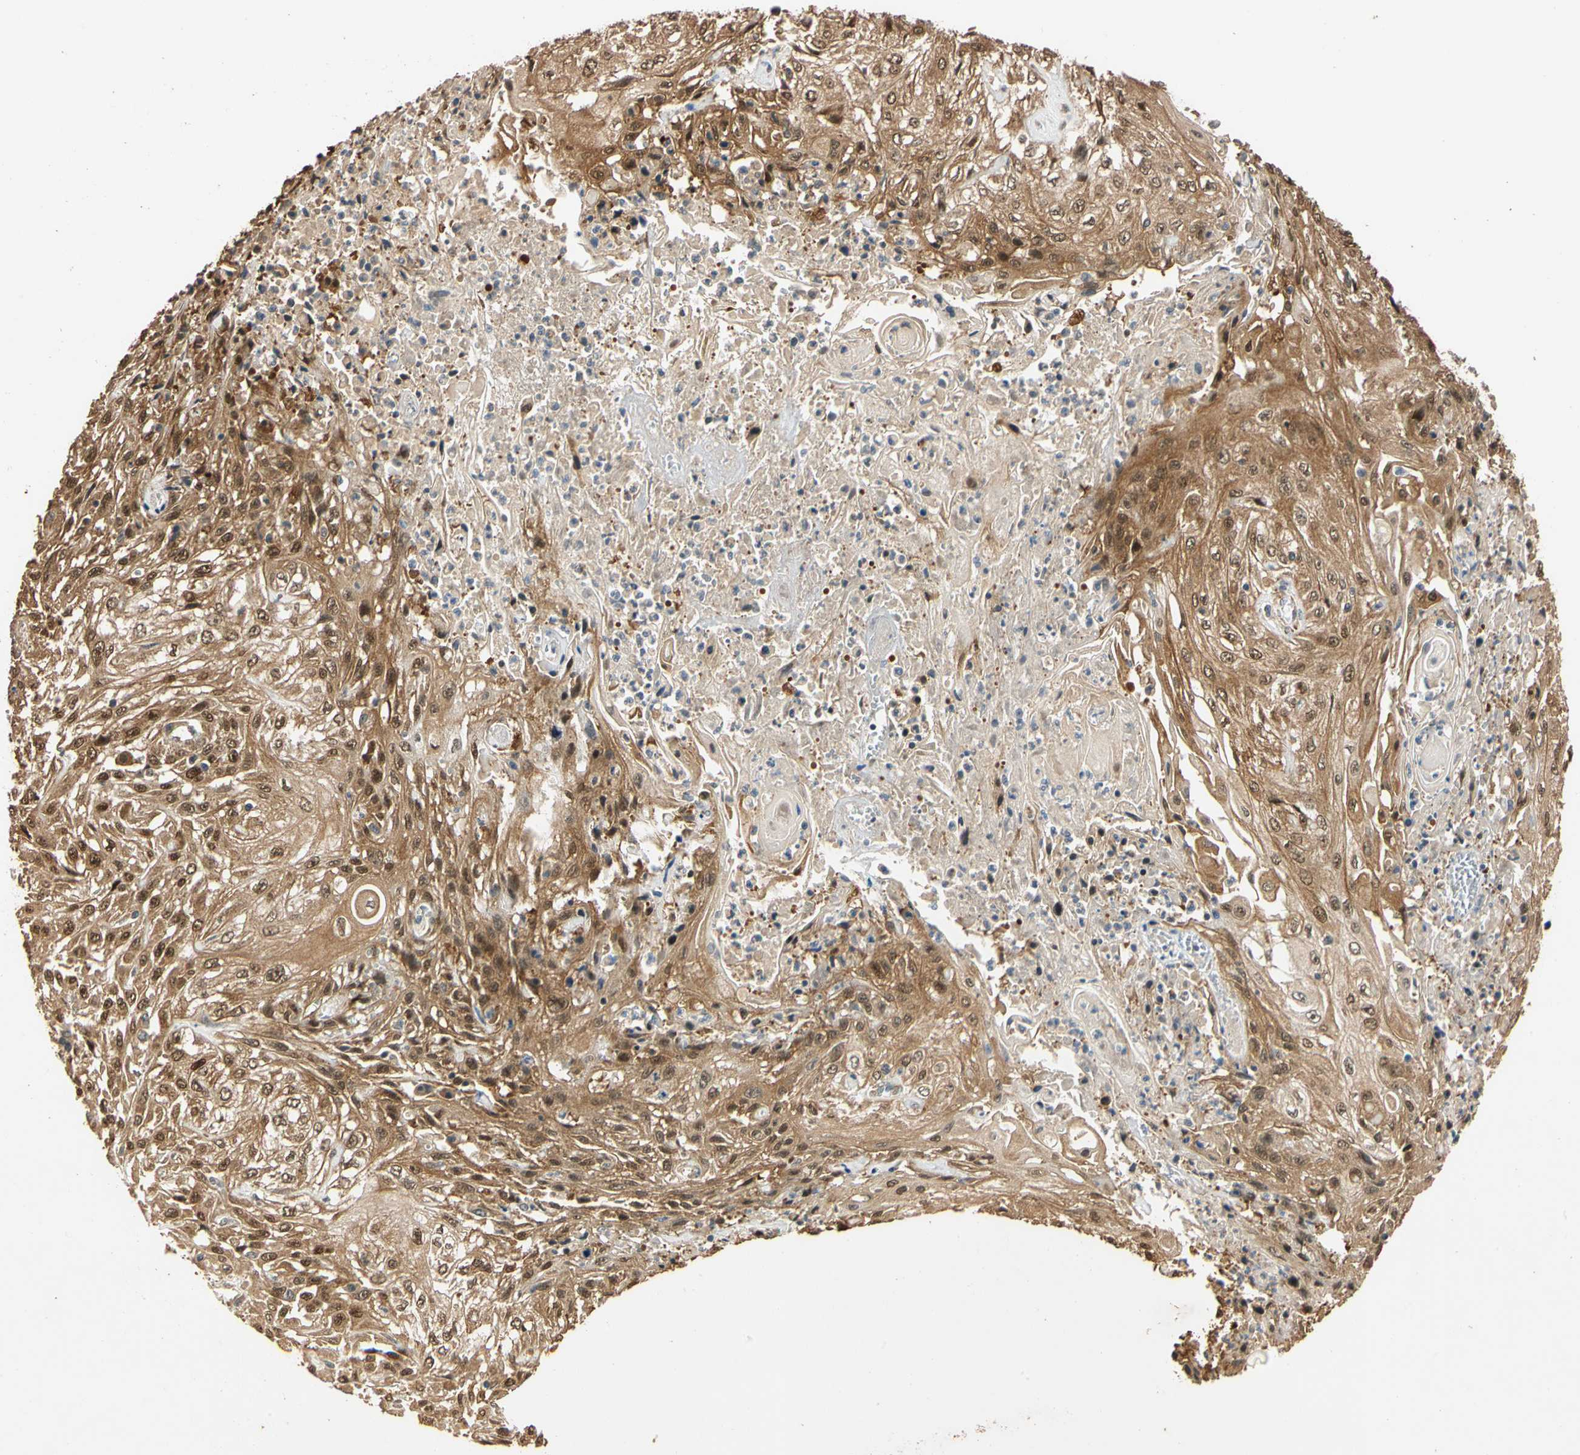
{"staining": {"intensity": "moderate", "quantity": ">75%", "location": "cytoplasmic/membranous,nuclear"}, "tissue": "skin cancer", "cell_type": "Tumor cells", "image_type": "cancer", "snomed": [{"axis": "morphology", "description": "Squamous cell carcinoma, NOS"}, {"axis": "morphology", "description": "Squamous cell carcinoma, metastatic, NOS"}, {"axis": "topography", "description": "Skin"}, {"axis": "topography", "description": "Lymph node"}], "caption": "About >75% of tumor cells in human skin cancer (metastatic squamous cell carcinoma) reveal moderate cytoplasmic/membranous and nuclear protein positivity as visualized by brown immunohistochemical staining.", "gene": "QSER1", "patient": {"sex": "male", "age": 75}}